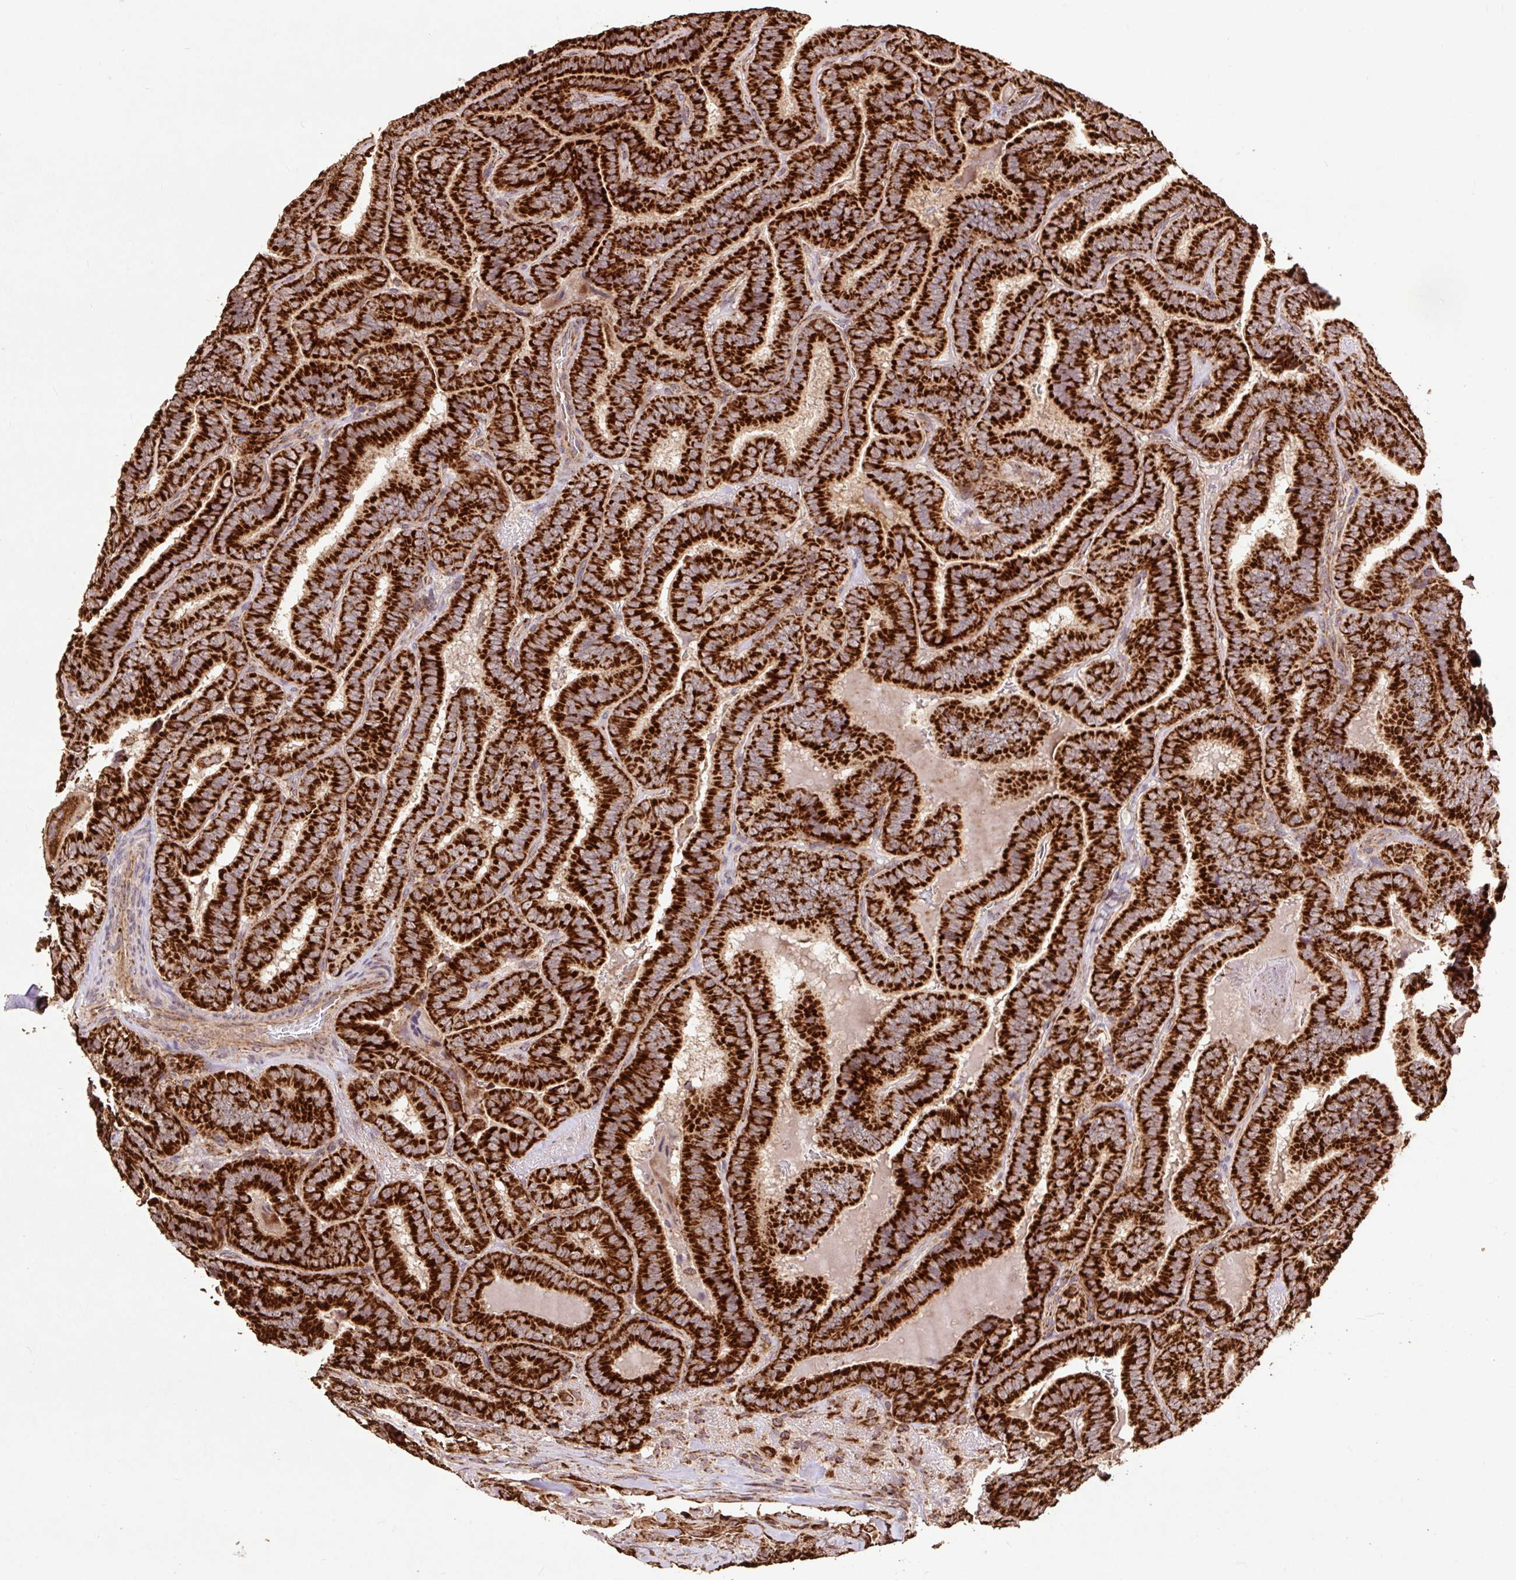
{"staining": {"intensity": "strong", "quantity": ">75%", "location": "cytoplasmic/membranous"}, "tissue": "thyroid cancer", "cell_type": "Tumor cells", "image_type": "cancer", "snomed": [{"axis": "morphology", "description": "Papillary adenocarcinoma, NOS"}, {"axis": "topography", "description": "Thyroid gland"}], "caption": "Human papillary adenocarcinoma (thyroid) stained for a protein (brown) reveals strong cytoplasmic/membranous positive positivity in approximately >75% of tumor cells.", "gene": "ATP5F1A", "patient": {"sex": "male", "age": 61}}